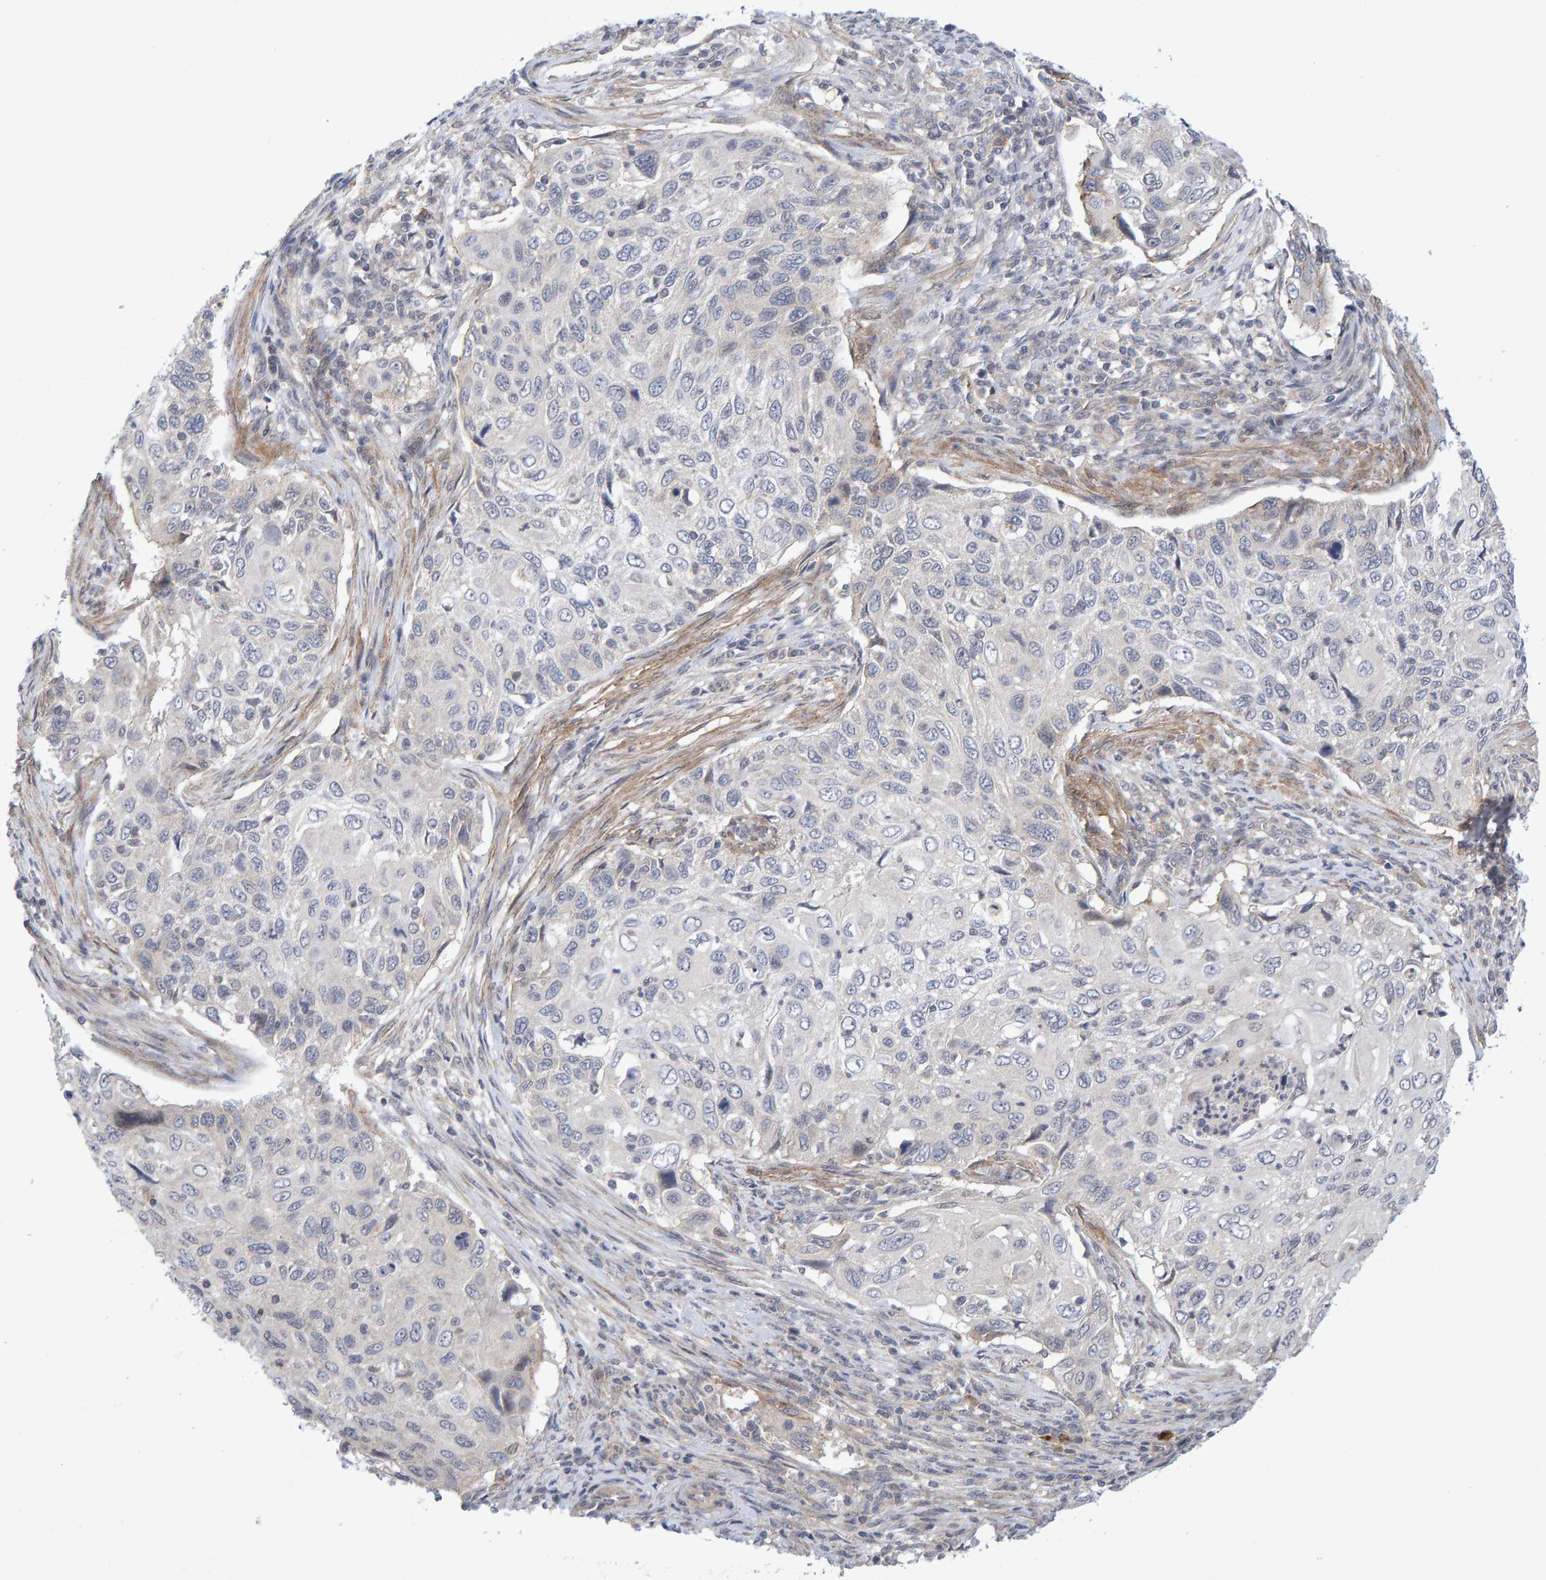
{"staining": {"intensity": "negative", "quantity": "none", "location": "none"}, "tissue": "cervical cancer", "cell_type": "Tumor cells", "image_type": "cancer", "snomed": [{"axis": "morphology", "description": "Squamous cell carcinoma, NOS"}, {"axis": "topography", "description": "Cervix"}], "caption": "Immunohistochemistry of cervical cancer (squamous cell carcinoma) displays no positivity in tumor cells. Nuclei are stained in blue.", "gene": "CDH2", "patient": {"sex": "female", "age": 70}}